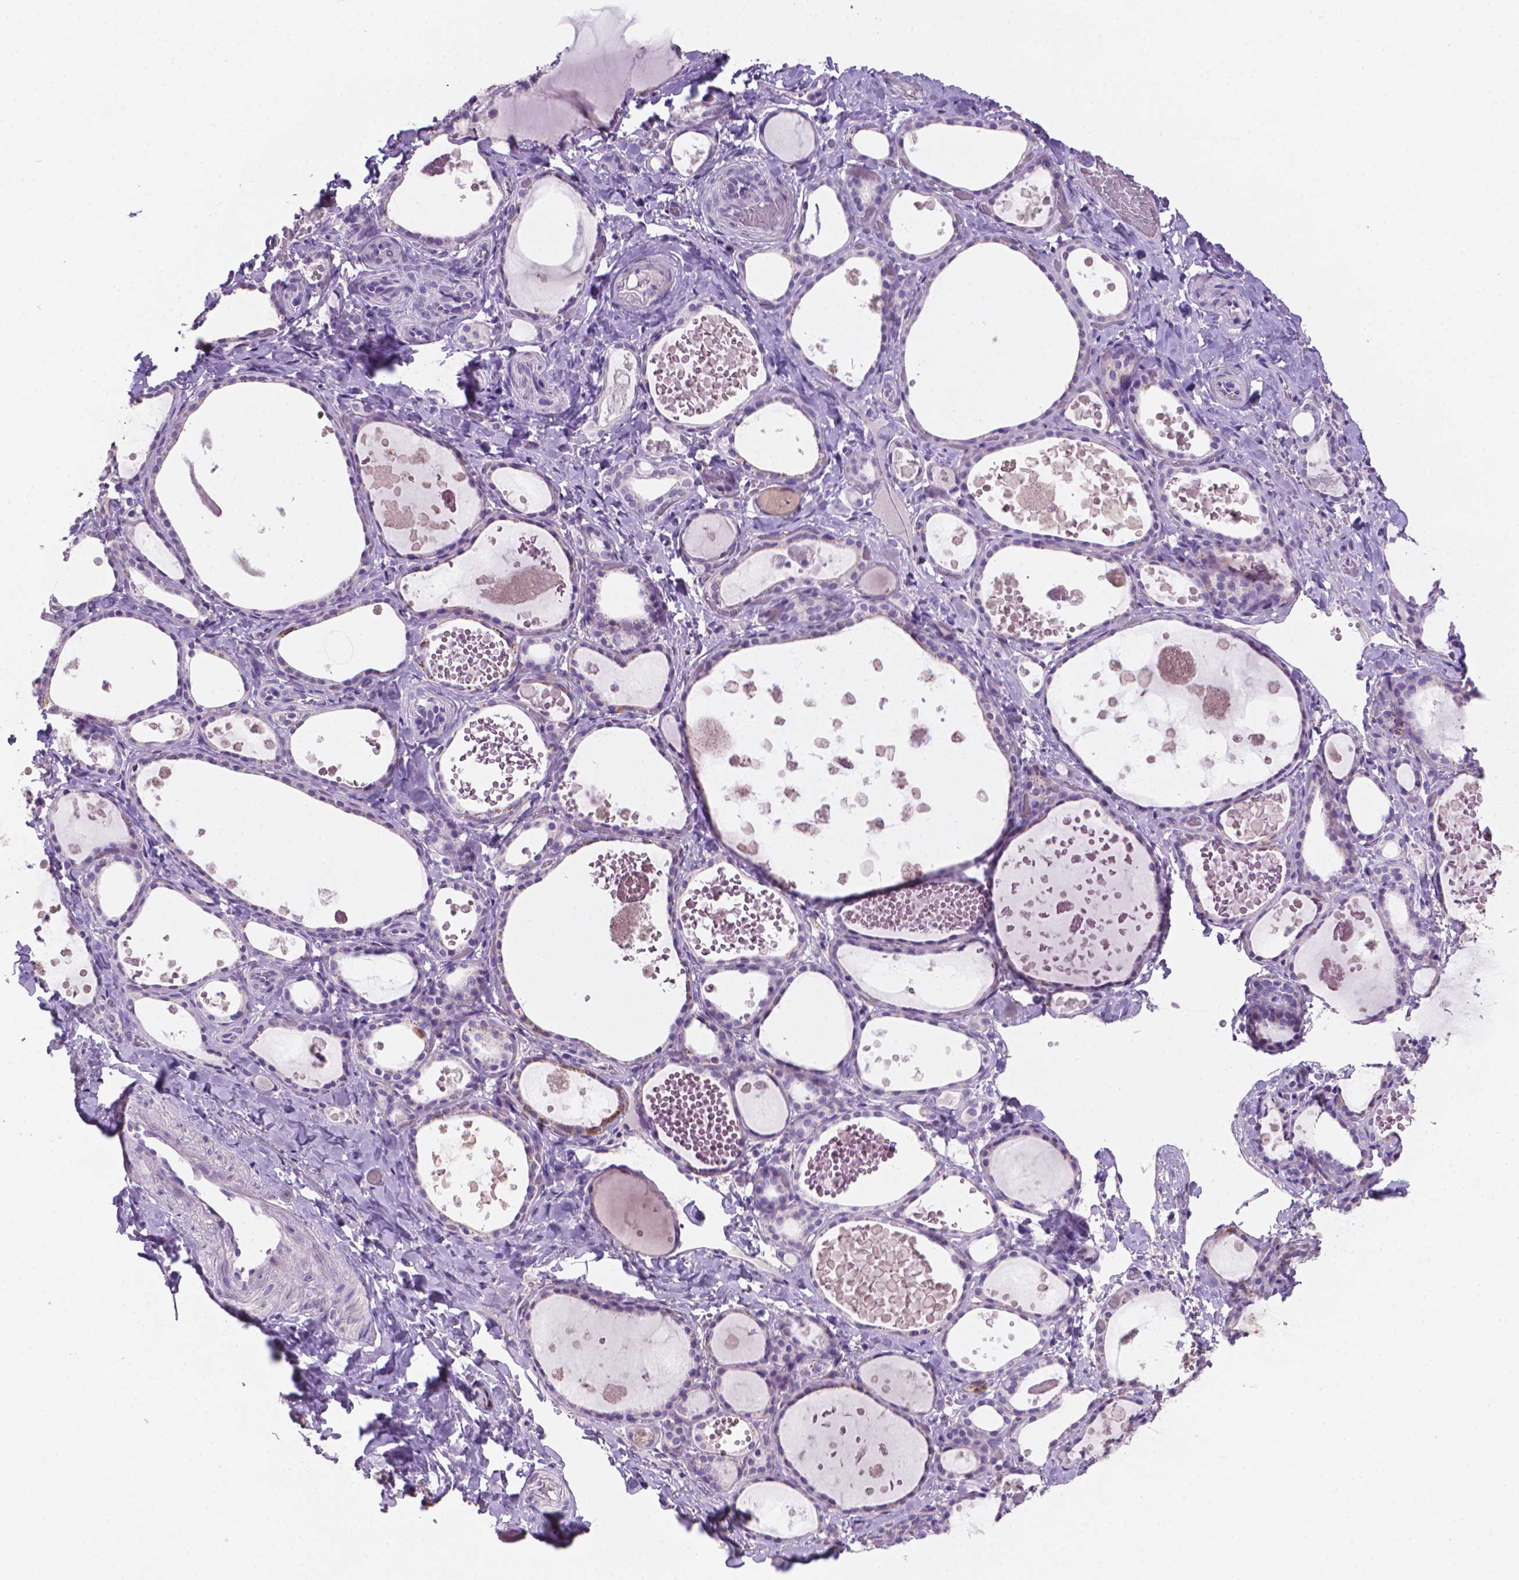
{"staining": {"intensity": "negative", "quantity": "none", "location": "none"}, "tissue": "thyroid gland", "cell_type": "Glandular cells", "image_type": "normal", "snomed": [{"axis": "morphology", "description": "Normal tissue, NOS"}, {"axis": "topography", "description": "Thyroid gland"}], "caption": "High power microscopy photomicrograph of an IHC micrograph of unremarkable thyroid gland, revealing no significant positivity in glandular cells. Brightfield microscopy of immunohistochemistry stained with DAB (brown) and hematoxylin (blue), captured at high magnification.", "gene": "MUC1", "patient": {"sex": "female", "age": 56}}